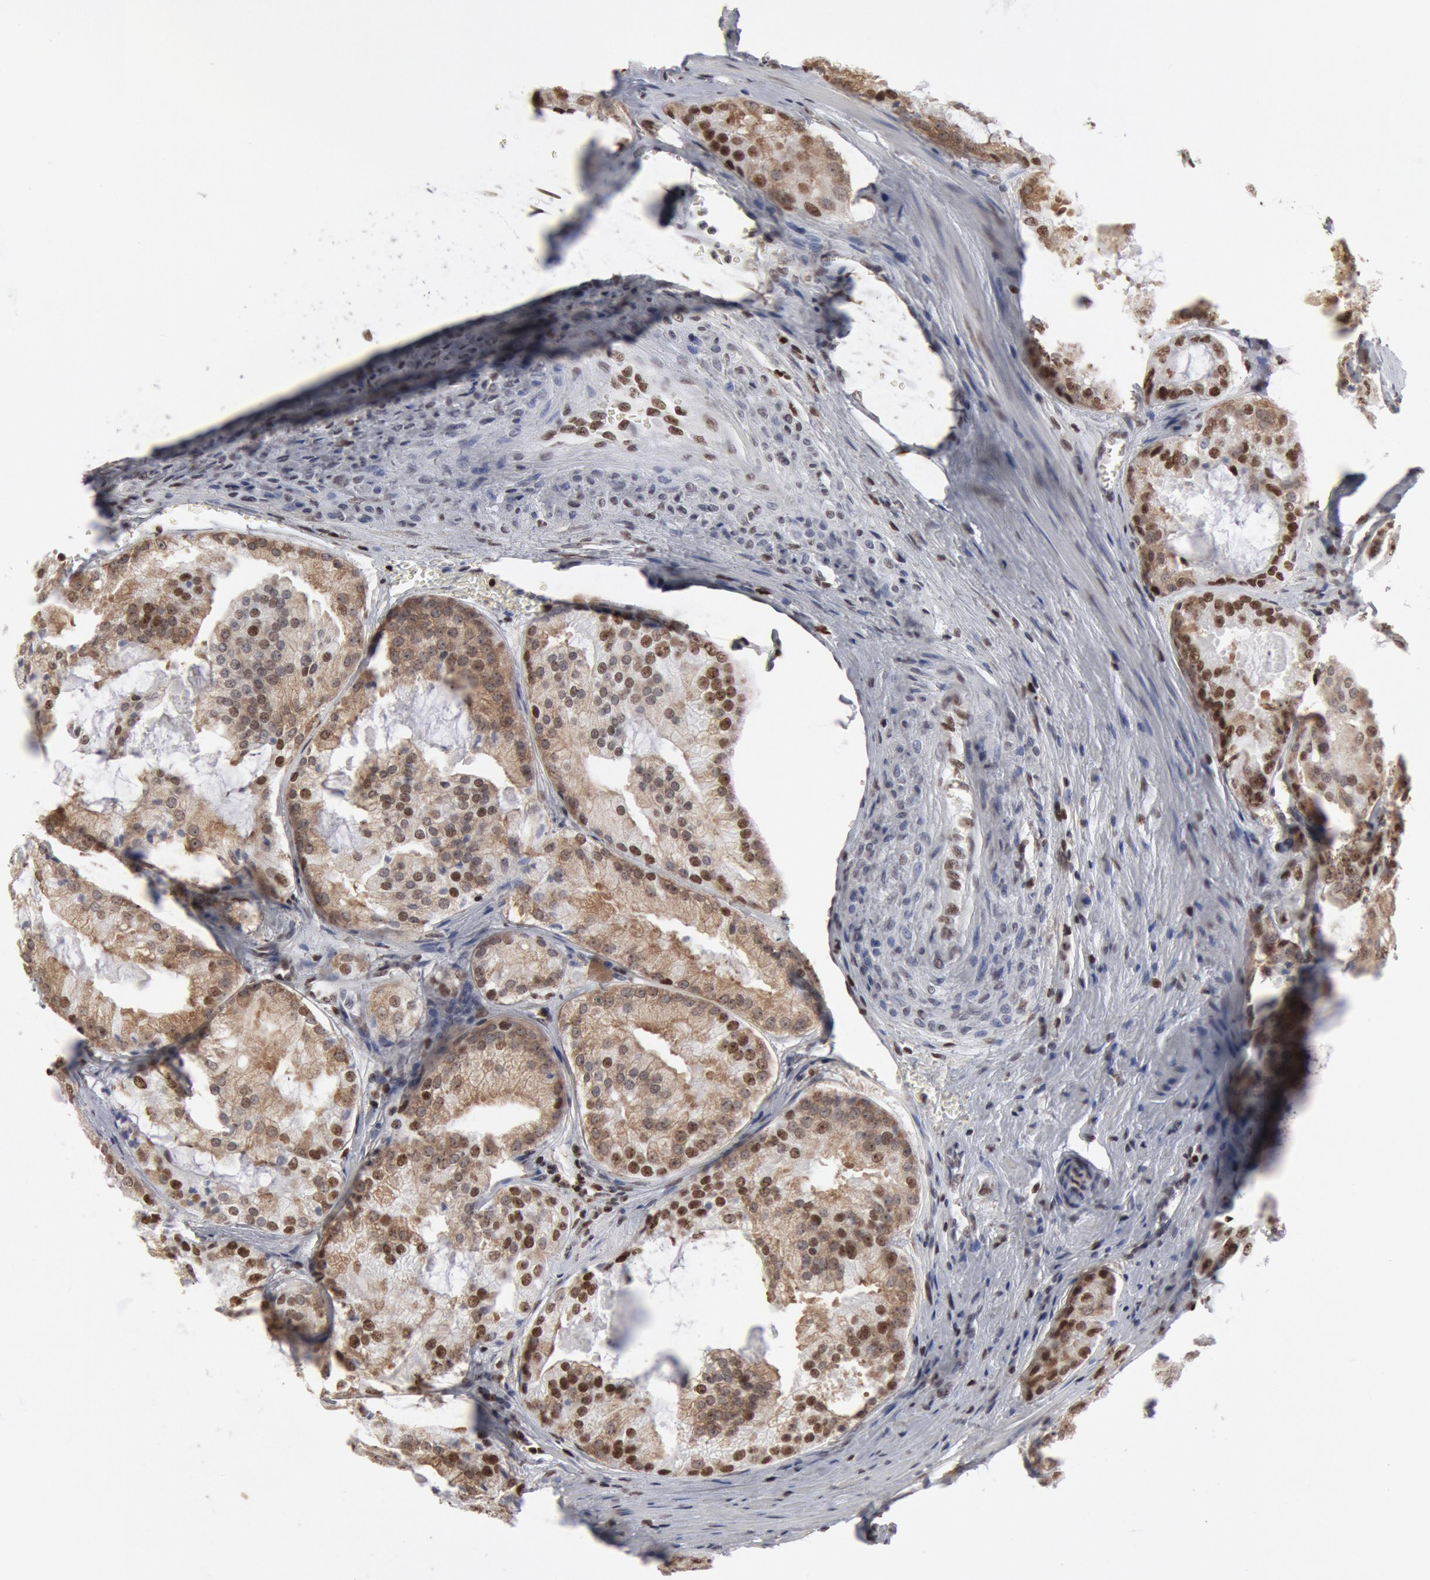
{"staining": {"intensity": "moderate", "quantity": "25%-75%", "location": "cytoplasmic/membranous,nuclear"}, "tissue": "prostate cancer", "cell_type": "Tumor cells", "image_type": "cancer", "snomed": [{"axis": "morphology", "description": "Adenocarcinoma, Medium grade"}, {"axis": "topography", "description": "Prostate"}], "caption": "Tumor cells exhibit medium levels of moderate cytoplasmic/membranous and nuclear expression in approximately 25%-75% of cells in human prostate adenocarcinoma (medium-grade).", "gene": "SUB1", "patient": {"sex": "male", "age": 60}}